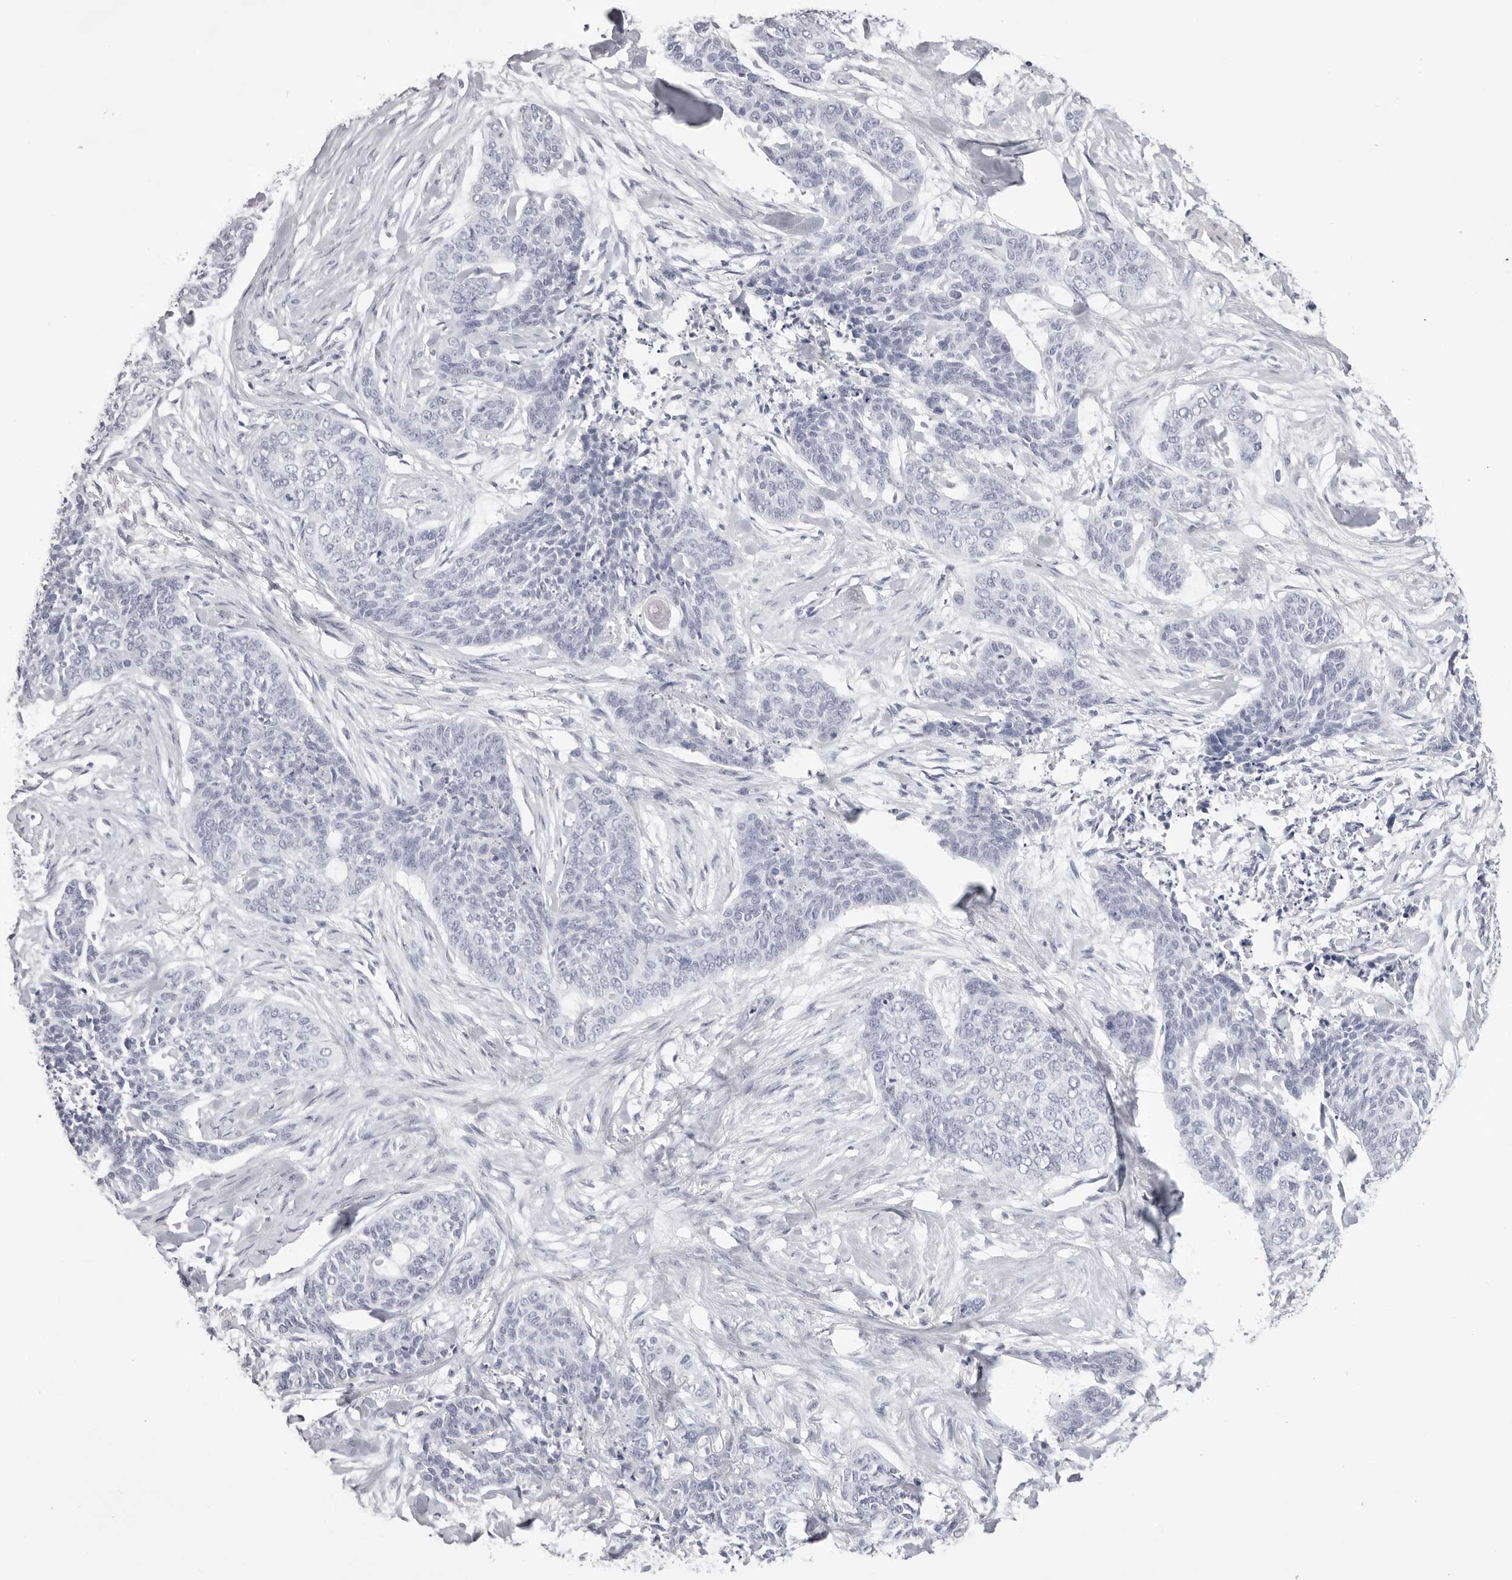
{"staining": {"intensity": "negative", "quantity": "none", "location": "none"}, "tissue": "skin cancer", "cell_type": "Tumor cells", "image_type": "cancer", "snomed": [{"axis": "morphology", "description": "Basal cell carcinoma"}, {"axis": "topography", "description": "Skin"}], "caption": "High magnification brightfield microscopy of skin cancer stained with DAB (brown) and counterstained with hematoxylin (blue): tumor cells show no significant staining. Brightfield microscopy of IHC stained with DAB (brown) and hematoxylin (blue), captured at high magnification.", "gene": "TMOD4", "patient": {"sex": "female", "age": 64}}